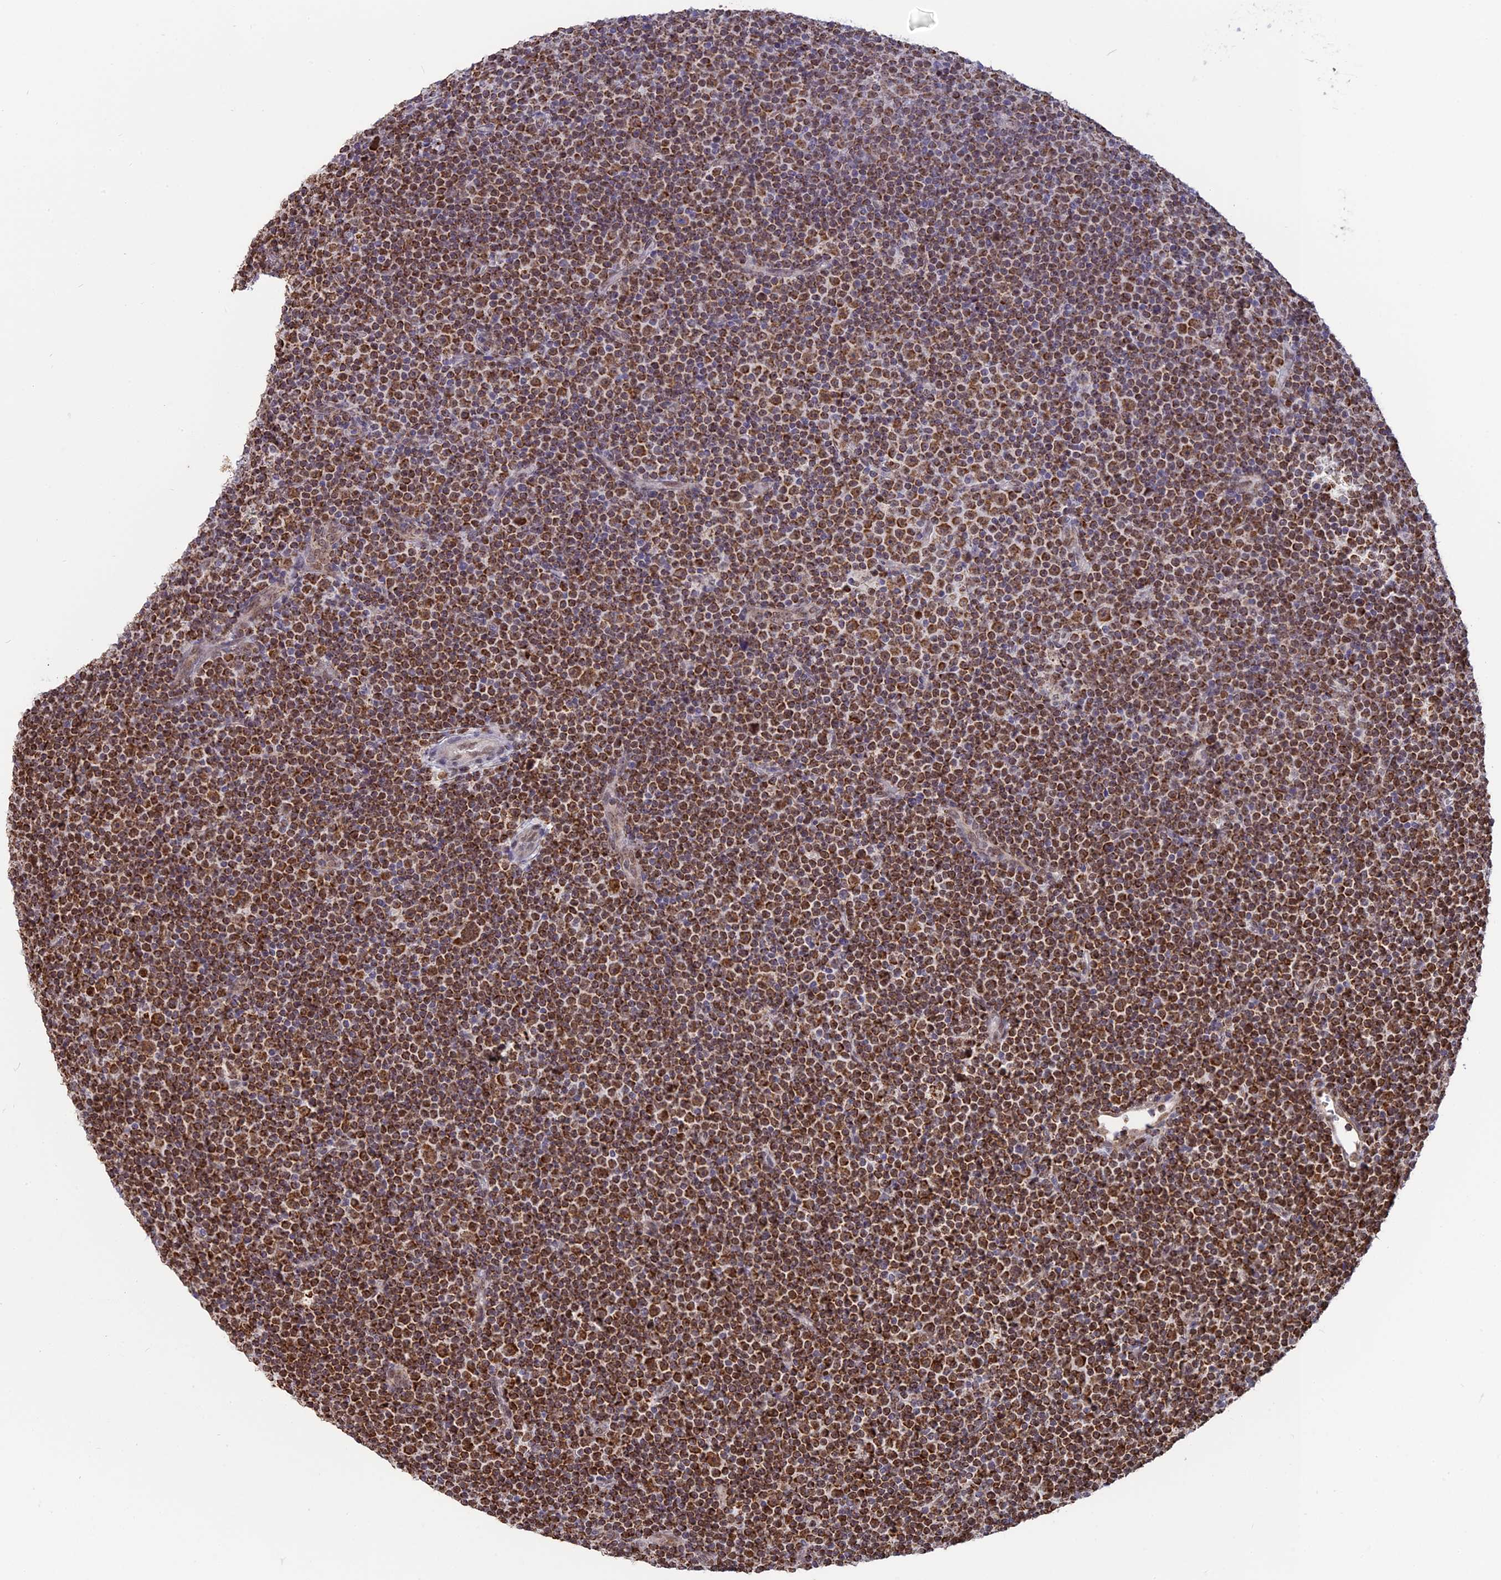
{"staining": {"intensity": "strong", "quantity": ">75%", "location": "cytoplasmic/membranous"}, "tissue": "lymphoma", "cell_type": "Tumor cells", "image_type": "cancer", "snomed": [{"axis": "morphology", "description": "Malignant lymphoma, non-Hodgkin's type, Low grade"}, {"axis": "topography", "description": "Lymph node"}], "caption": "Immunohistochemical staining of low-grade malignant lymphoma, non-Hodgkin's type shows high levels of strong cytoplasmic/membranous expression in approximately >75% of tumor cells. The staining was performed using DAB (3,3'-diaminobenzidine) to visualize the protein expression in brown, while the nuclei were stained in blue with hematoxylin (Magnification: 20x).", "gene": "ARHGAP40", "patient": {"sex": "female", "age": 67}}